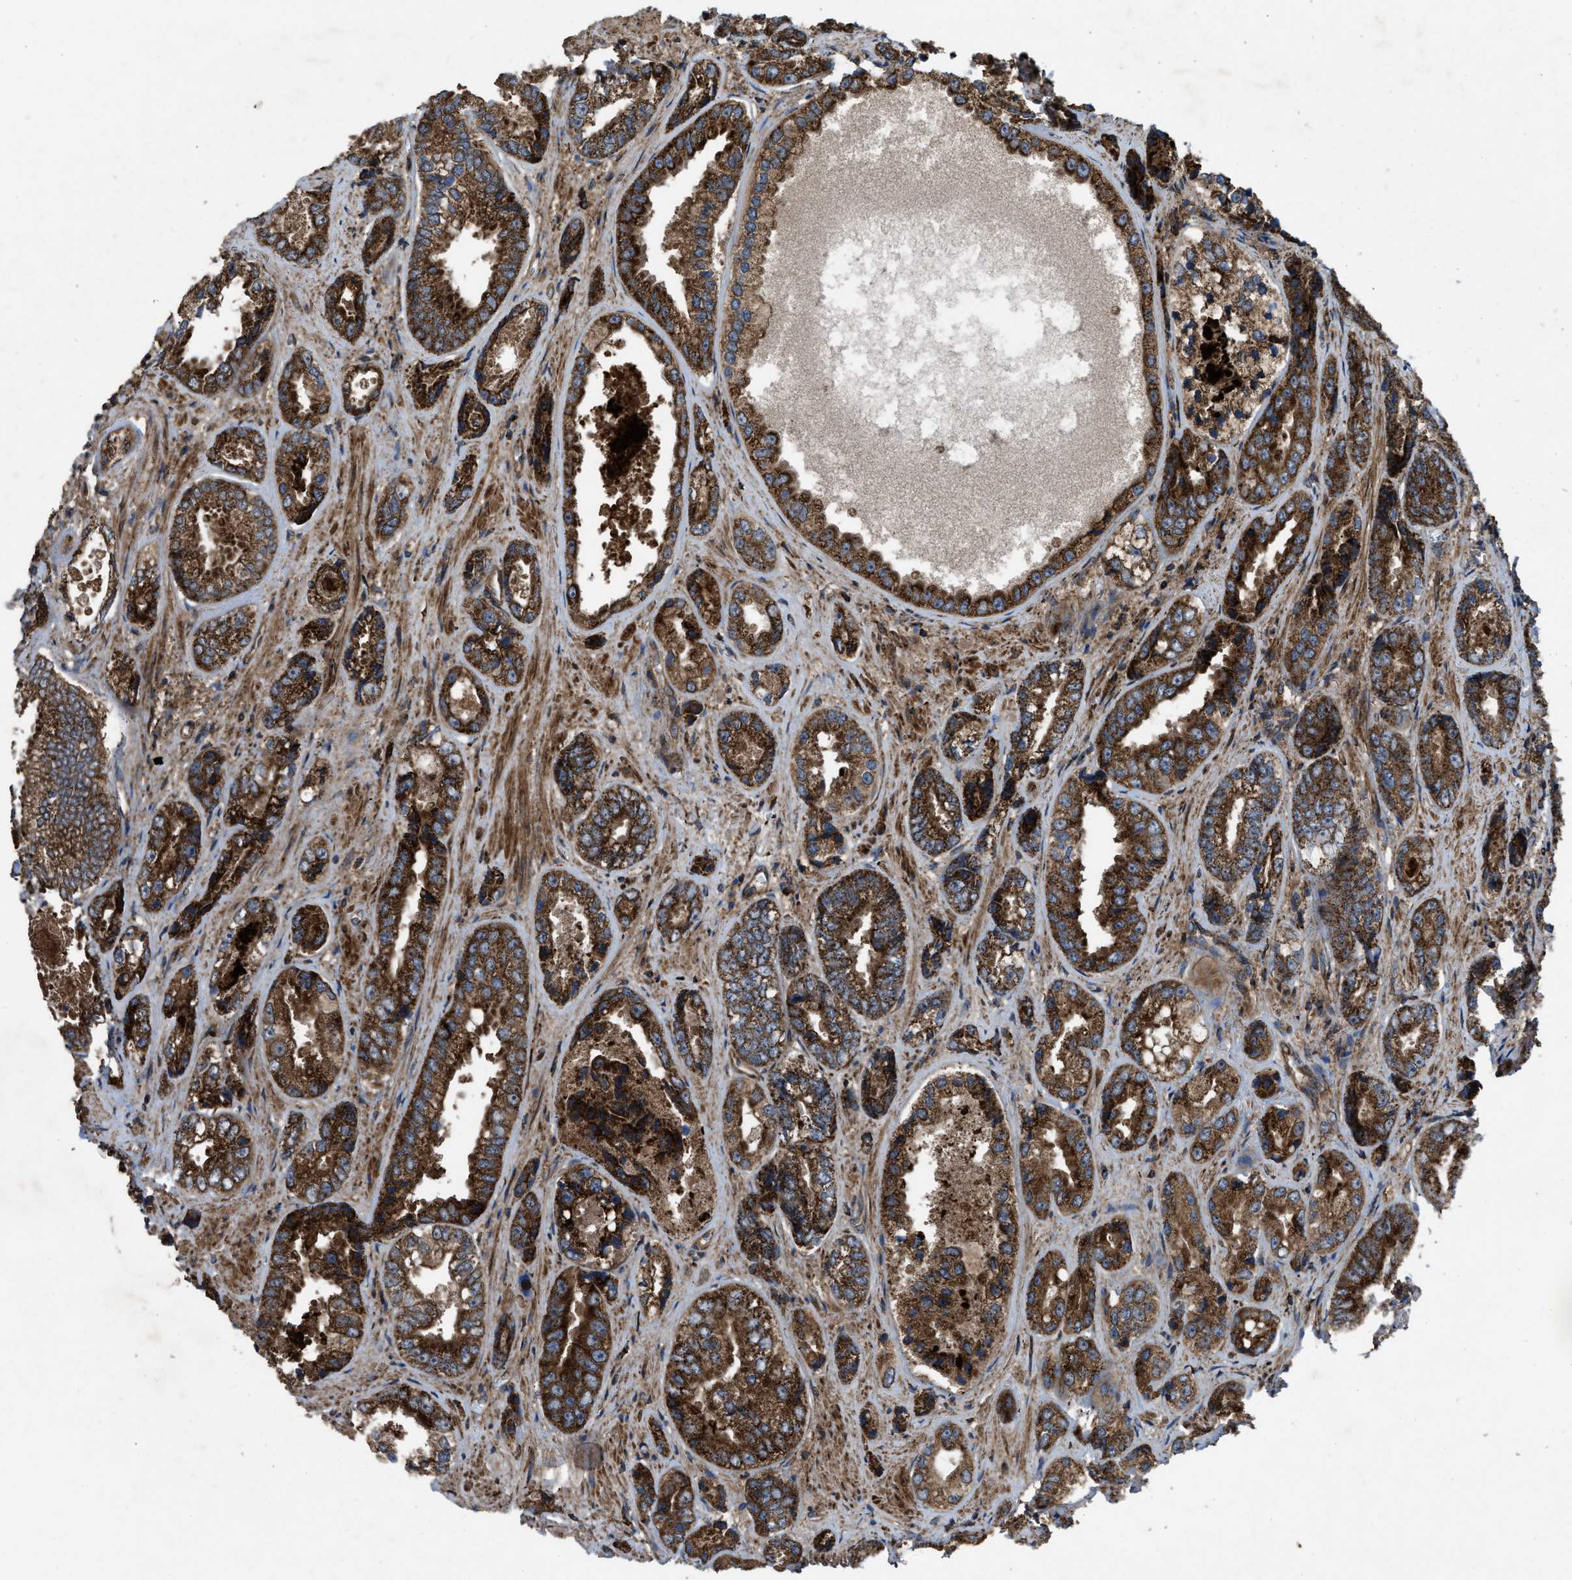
{"staining": {"intensity": "strong", "quantity": ">75%", "location": "cytoplasmic/membranous"}, "tissue": "prostate cancer", "cell_type": "Tumor cells", "image_type": "cancer", "snomed": [{"axis": "morphology", "description": "Adenocarcinoma, High grade"}, {"axis": "topography", "description": "Prostate"}], "caption": "There is high levels of strong cytoplasmic/membranous expression in tumor cells of high-grade adenocarcinoma (prostate), as demonstrated by immunohistochemical staining (brown color).", "gene": "PER3", "patient": {"sex": "male", "age": 61}}